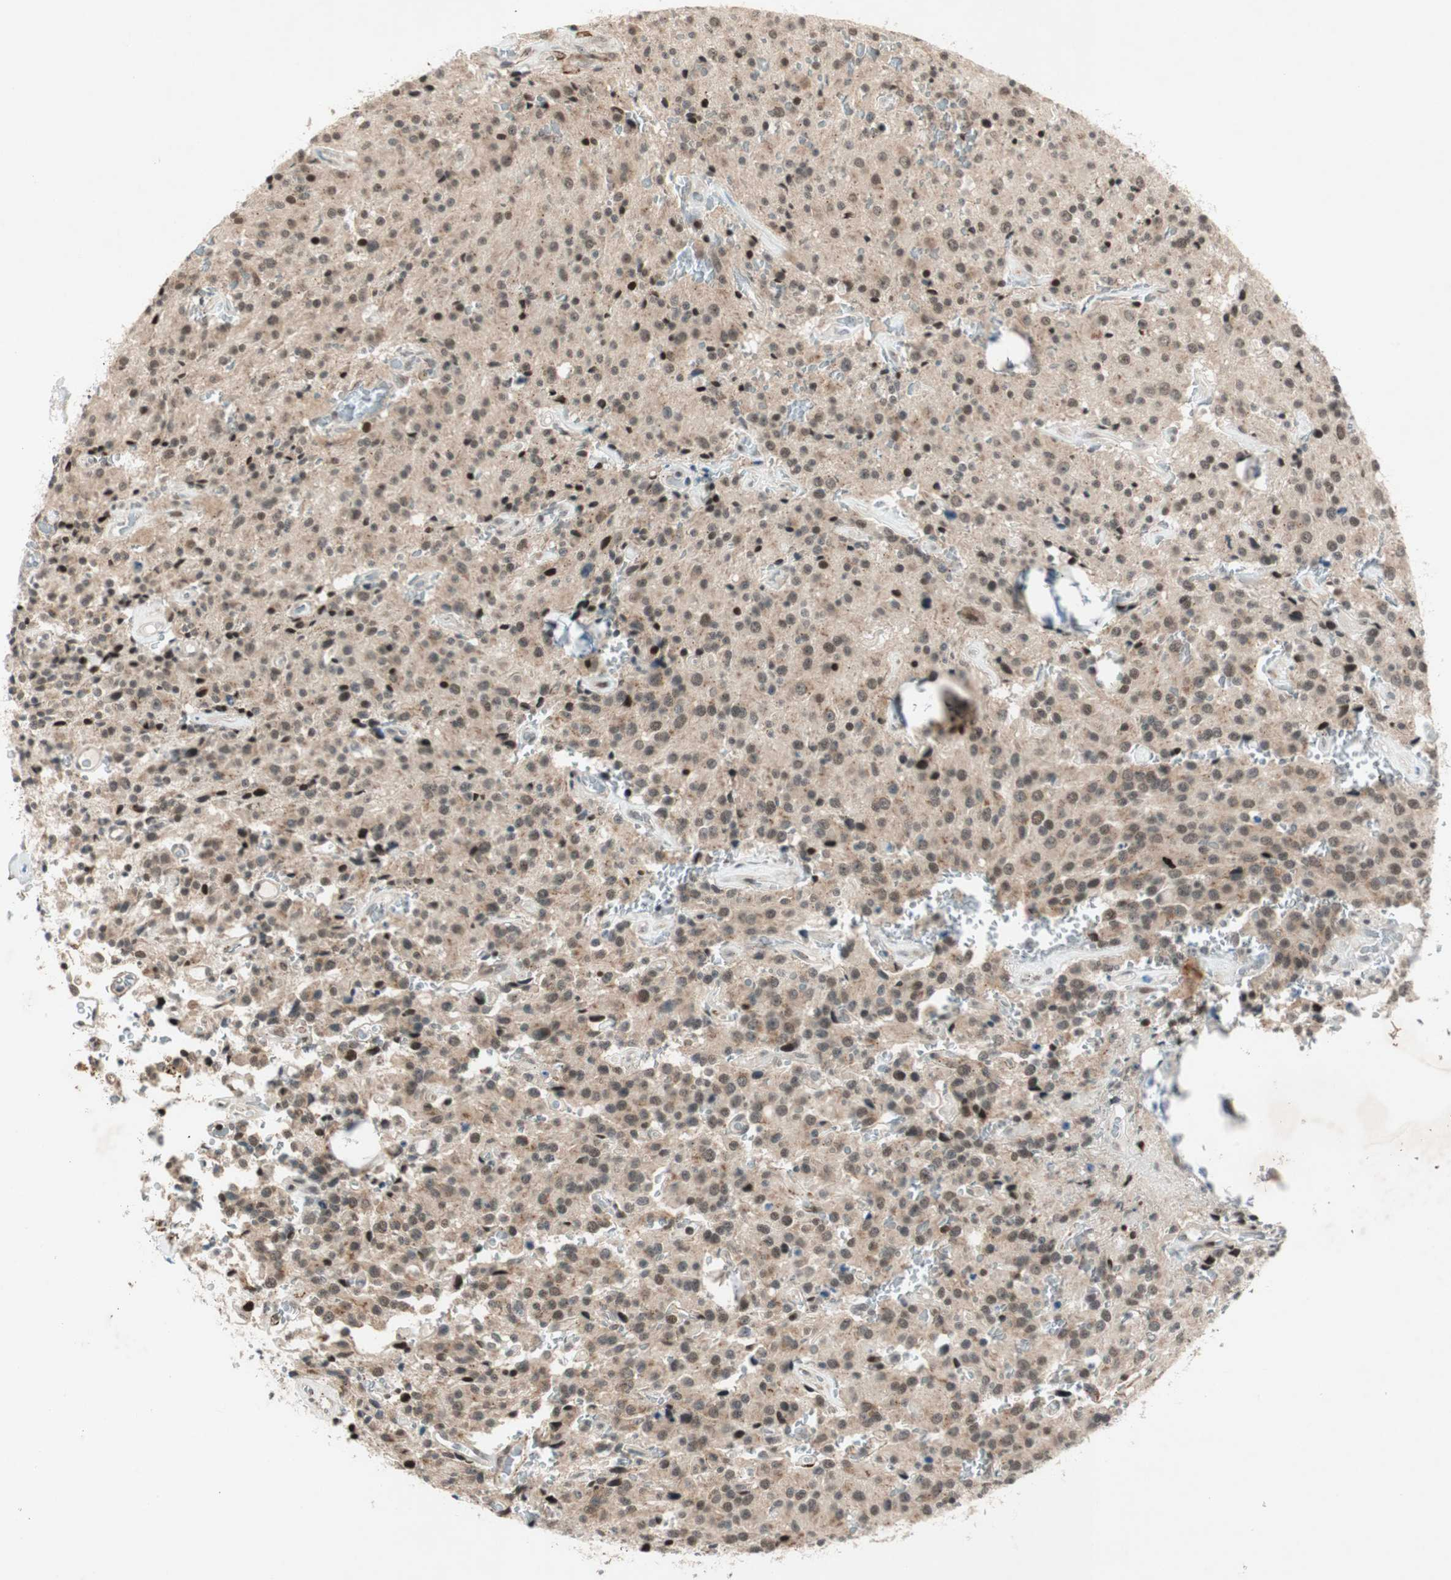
{"staining": {"intensity": "moderate", "quantity": ">75%", "location": "nuclear"}, "tissue": "glioma", "cell_type": "Tumor cells", "image_type": "cancer", "snomed": [{"axis": "morphology", "description": "Glioma, malignant, Low grade"}, {"axis": "topography", "description": "Brain"}], "caption": "A high-resolution histopathology image shows IHC staining of glioma, which exhibits moderate nuclear staining in approximately >75% of tumor cells.", "gene": "CDK19", "patient": {"sex": "male", "age": 58}}